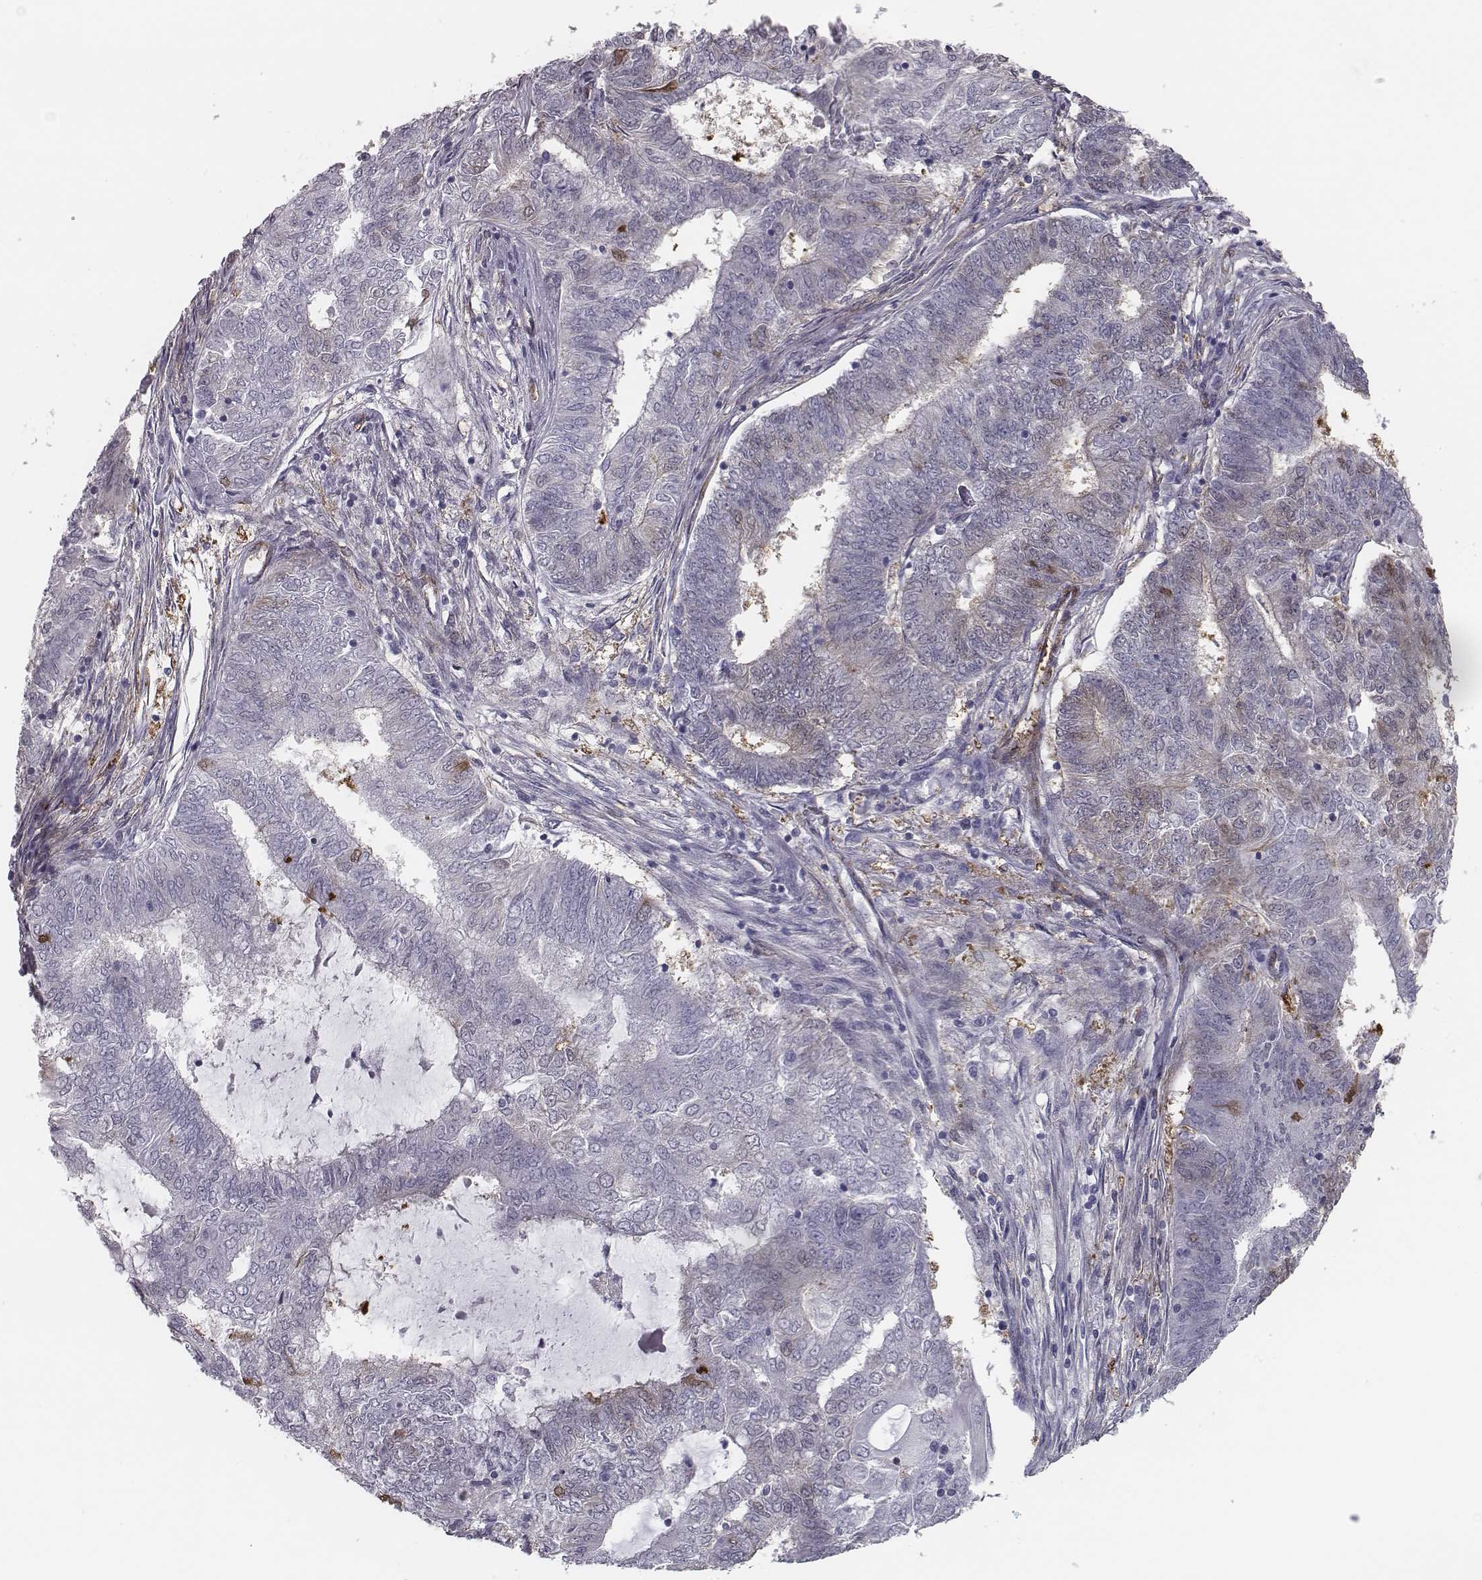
{"staining": {"intensity": "negative", "quantity": "none", "location": "none"}, "tissue": "endometrial cancer", "cell_type": "Tumor cells", "image_type": "cancer", "snomed": [{"axis": "morphology", "description": "Adenocarcinoma, NOS"}, {"axis": "topography", "description": "Endometrium"}], "caption": "IHC micrograph of endometrial cancer stained for a protein (brown), which demonstrates no positivity in tumor cells.", "gene": "ISYNA1", "patient": {"sex": "female", "age": 62}}